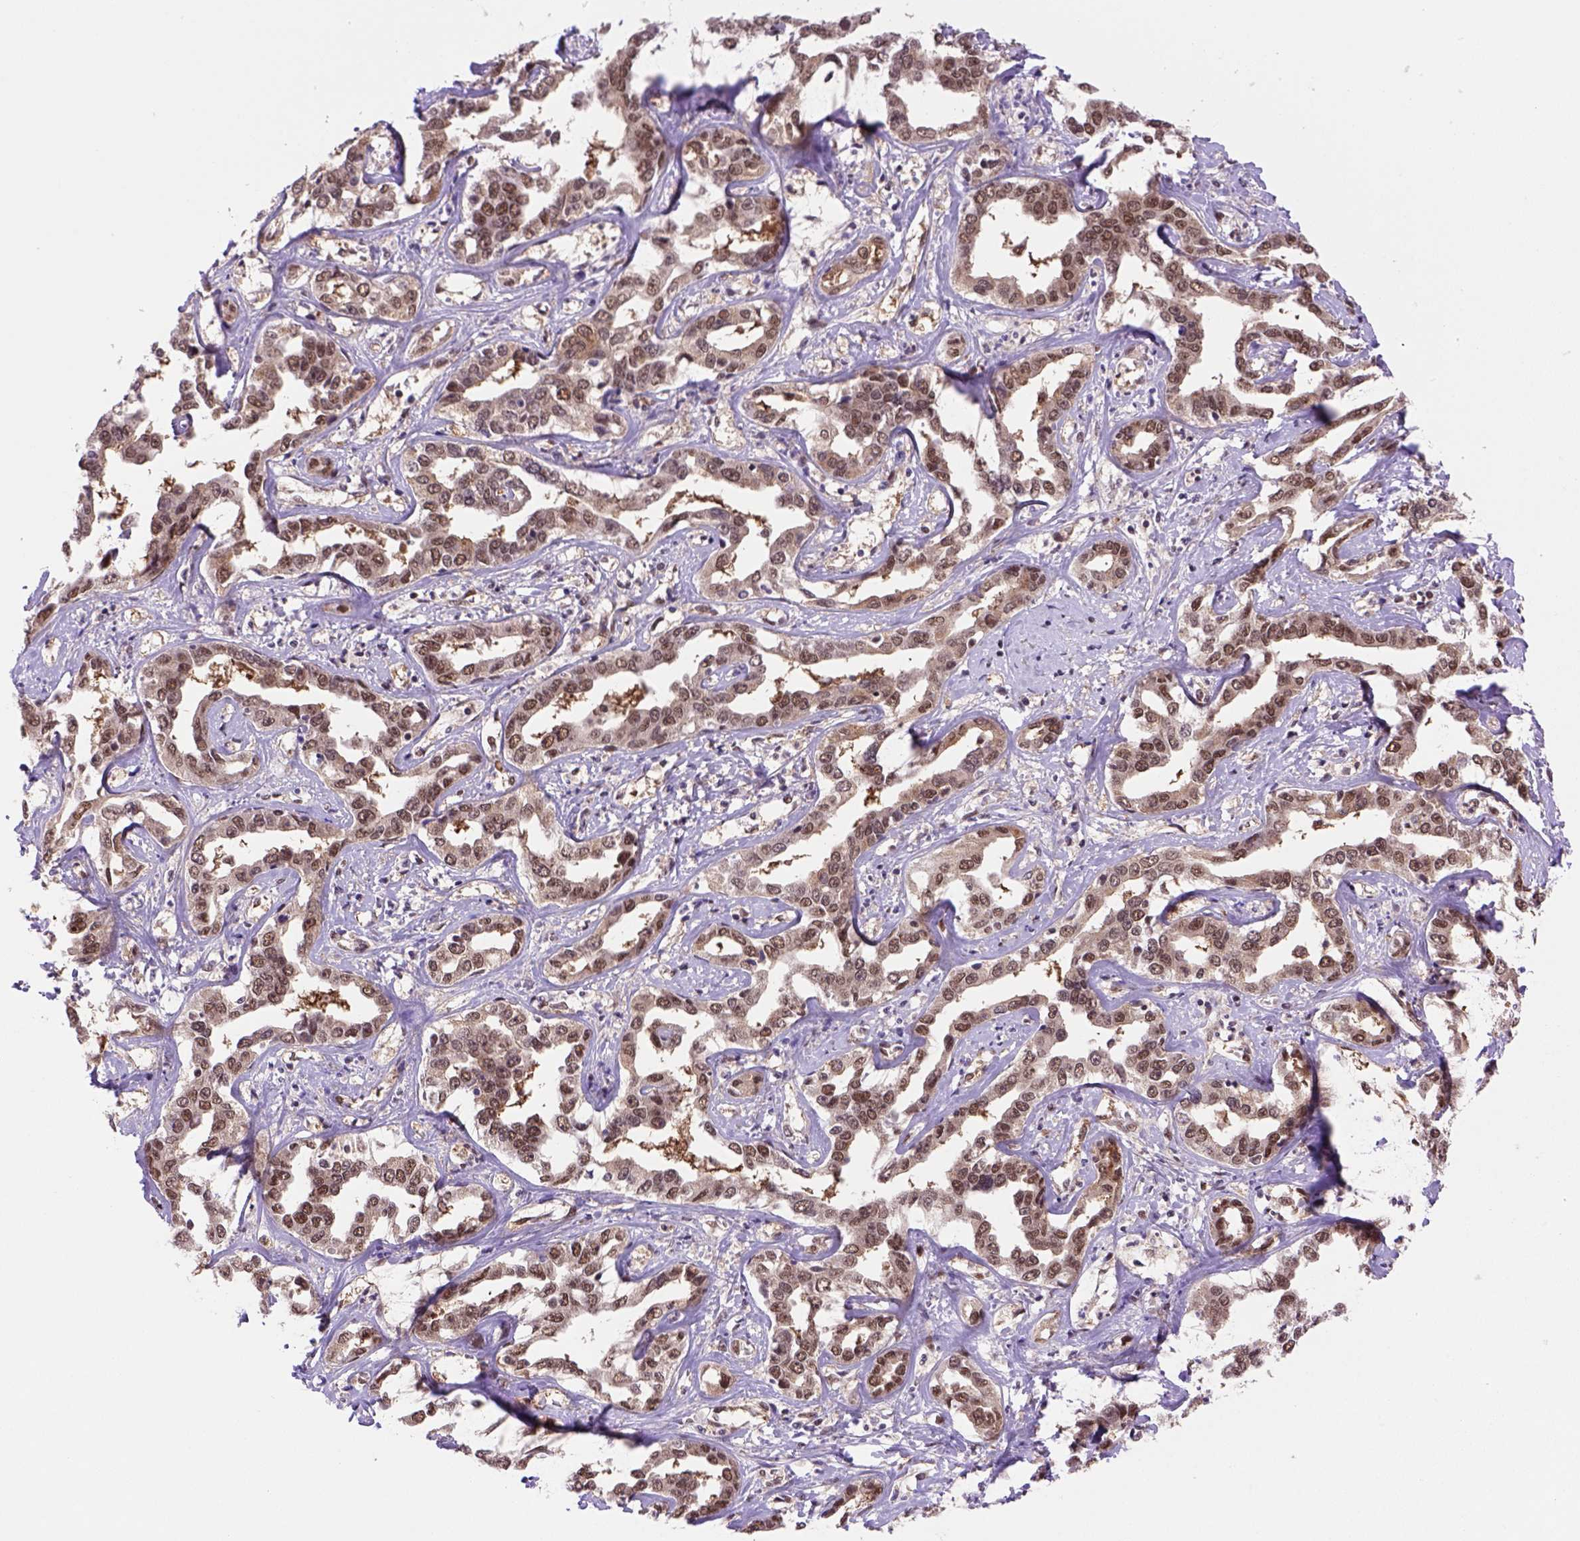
{"staining": {"intensity": "strong", "quantity": ">75%", "location": "nuclear"}, "tissue": "liver cancer", "cell_type": "Tumor cells", "image_type": "cancer", "snomed": [{"axis": "morphology", "description": "Cholangiocarcinoma"}, {"axis": "topography", "description": "Liver"}], "caption": "The photomicrograph exhibits staining of liver cancer (cholangiocarcinoma), revealing strong nuclear protein positivity (brown color) within tumor cells. The protein is shown in brown color, while the nuclei are stained blue.", "gene": "PSMC2", "patient": {"sex": "male", "age": 59}}